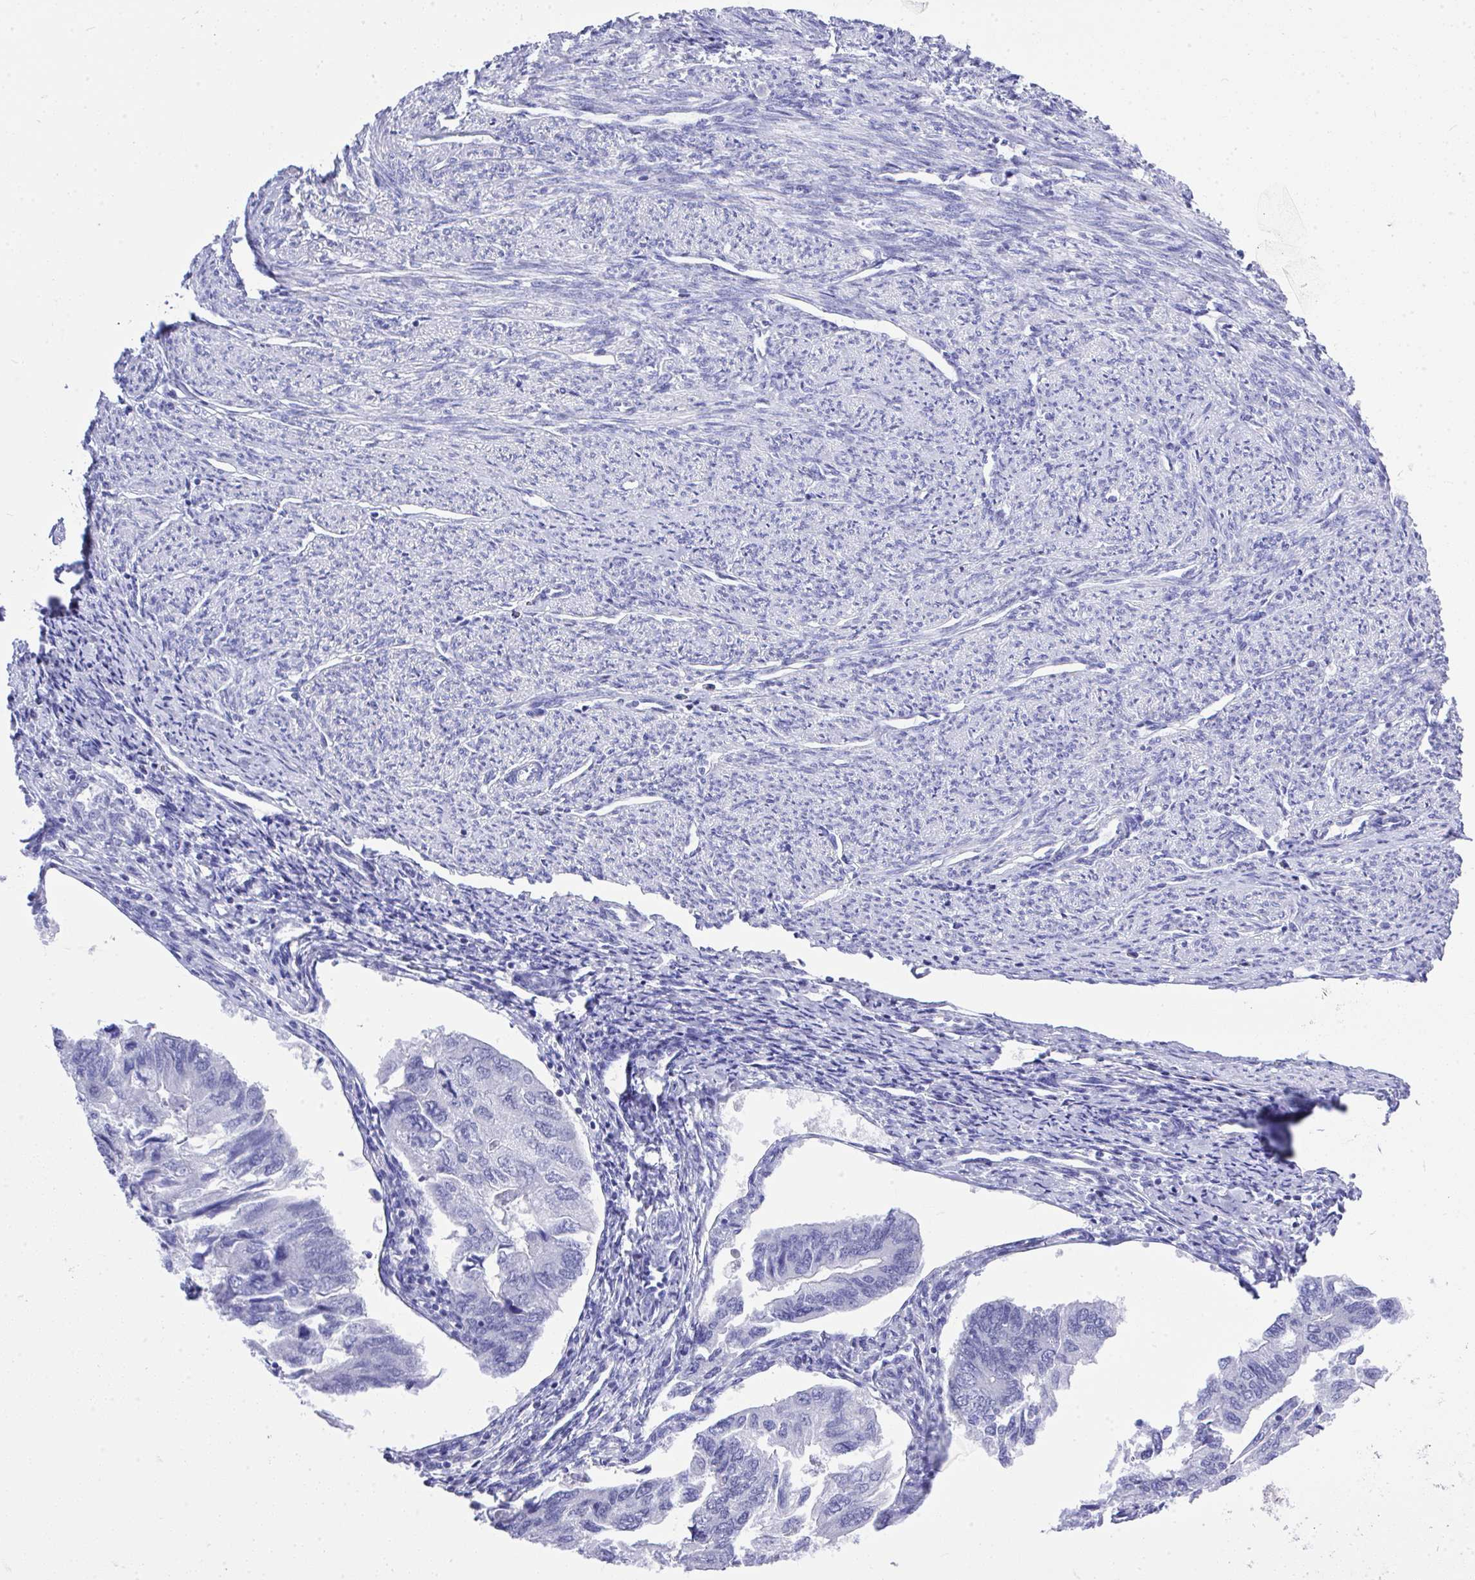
{"staining": {"intensity": "negative", "quantity": "none", "location": "none"}, "tissue": "endometrial cancer", "cell_type": "Tumor cells", "image_type": "cancer", "snomed": [{"axis": "morphology", "description": "Carcinoma, NOS"}, {"axis": "topography", "description": "Uterus"}], "caption": "Endometrial cancer (carcinoma) stained for a protein using immunohistochemistry displays no staining tumor cells.", "gene": "MS4A12", "patient": {"sex": "female", "age": 76}}